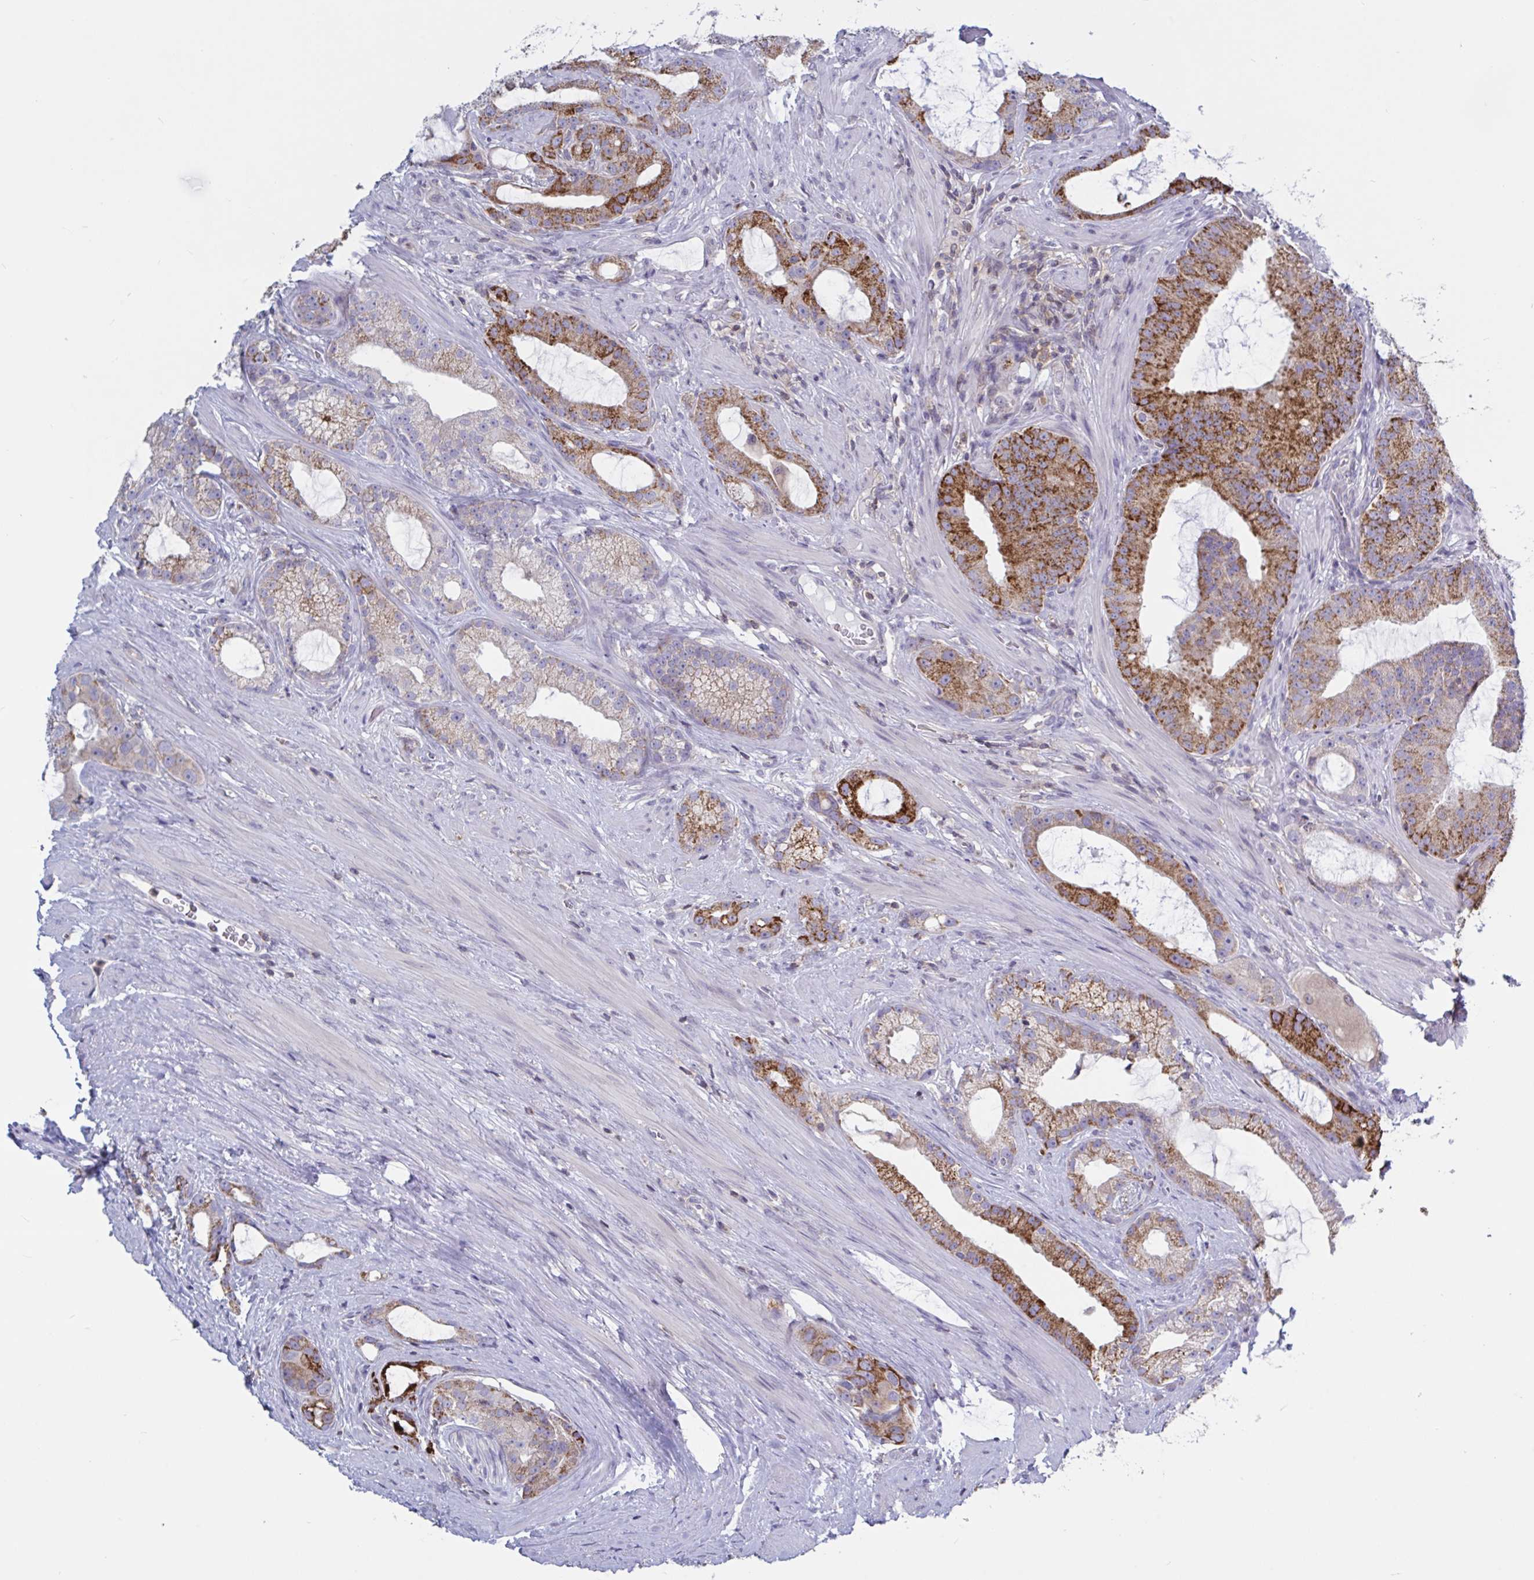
{"staining": {"intensity": "strong", "quantity": "25%-75%", "location": "cytoplasmic/membranous"}, "tissue": "prostate cancer", "cell_type": "Tumor cells", "image_type": "cancer", "snomed": [{"axis": "morphology", "description": "Adenocarcinoma, High grade"}, {"axis": "topography", "description": "Prostate"}], "caption": "Protein positivity by IHC shows strong cytoplasmic/membranous positivity in about 25%-75% of tumor cells in prostate cancer (adenocarcinoma (high-grade)). The staining is performed using DAB (3,3'-diaminobenzidine) brown chromogen to label protein expression. The nuclei are counter-stained blue using hematoxylin.", "gene": "TANK", "patient": {"sex": "male", "age": 65}}